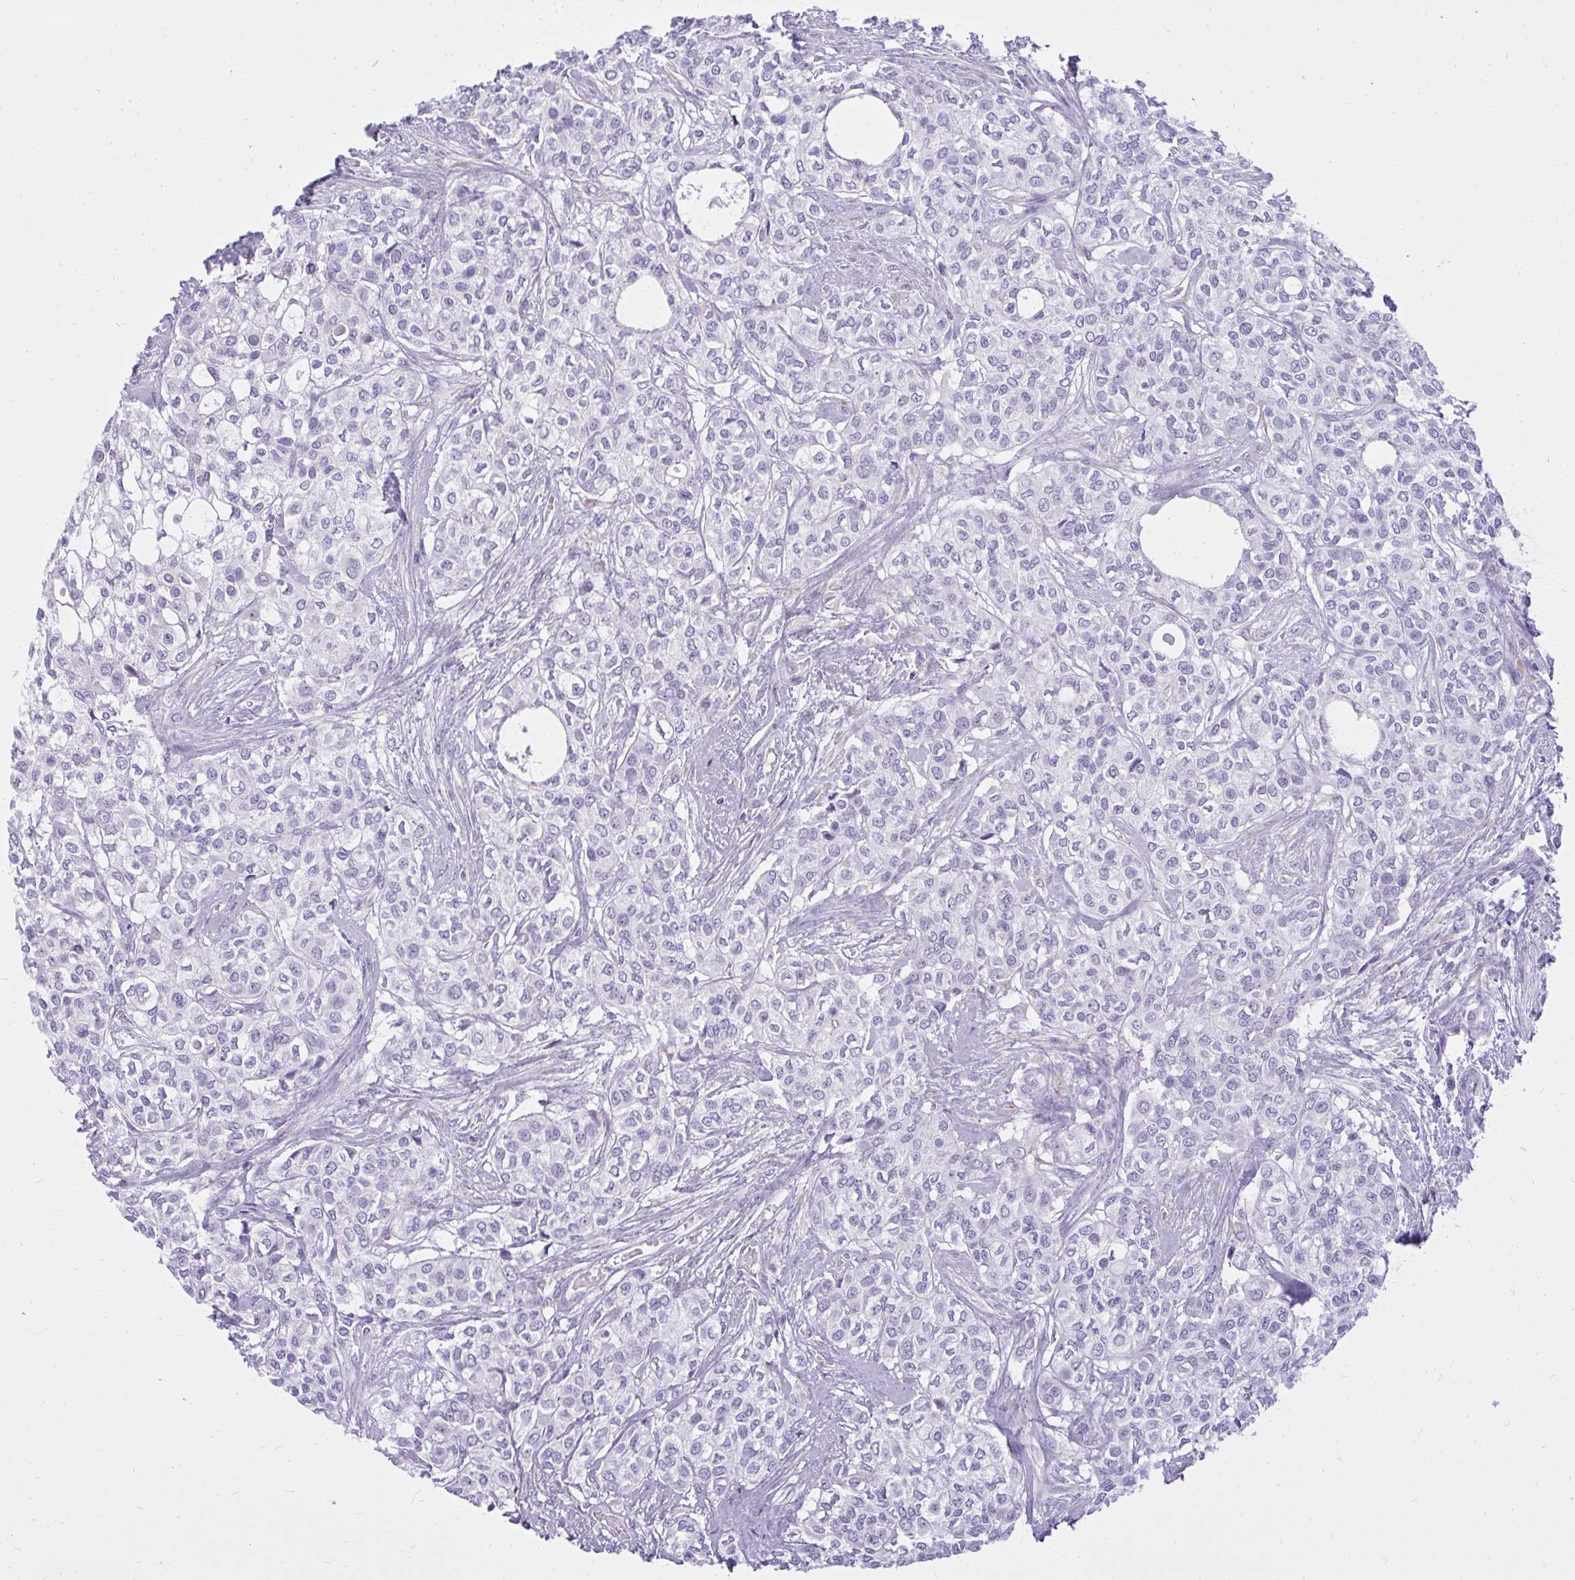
{"staining": {"intensity": "negative", "quantity": "none", "location": "none"}, "tissue": "head and neck cancer", "cell_type": "Tumor cells", "image_type": "cancer", "snomed": [{"axis": "morphology", "description": "Adenocarcinoma, NOS"}, {"axis": "topography", "description": "Head-Neck"}], "caption": "IHC of human head and neck cancer exhibits no expression in tumor cells. (Brightfield microscopy of DAB (3,3'-diaminobenzidine) IHC at high magnification).", "gene": "PRAP1", "patient": {"sex": "male", "age": 81}}